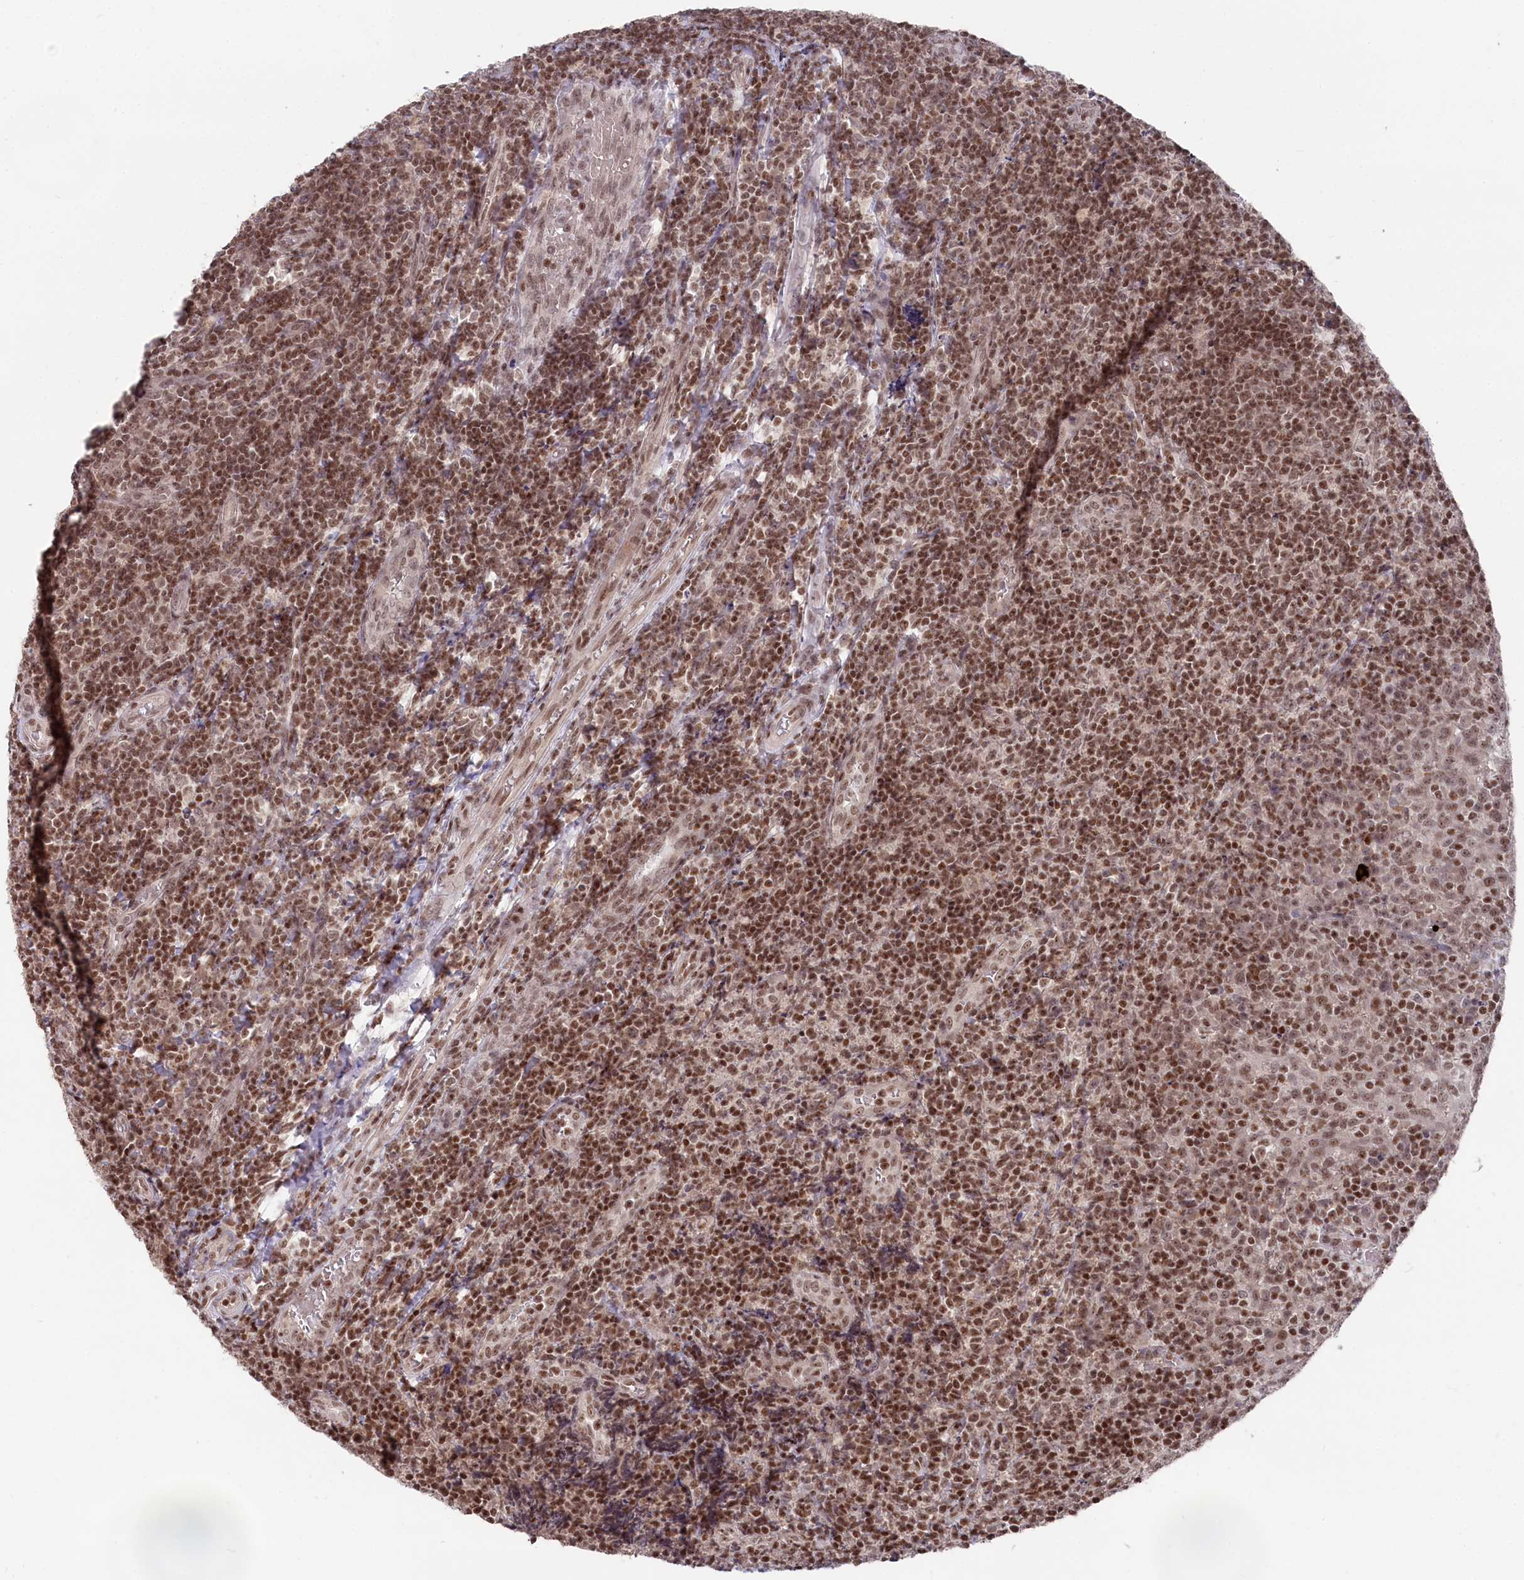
{"staining": {"intensity": "moderate", "quantity": ">75%", "location": "nuclear"}, "tissue": "tonsil", "cell_type": "Germinal center cells", "image_type": "normal", "snomed": [{"axis": "morphology", "description": "Normal tissue, NOS"}, {"axis": "topography", "description": "Tonsil"}], "caption": "Immunohistochemical staining of benign tonsil demonstrates >75% levels of moderate nuclear protein expression in about >75% of germinal center cells.", "gene": "CGGBP1", "patient": {"sex": "female", "age": 19}}